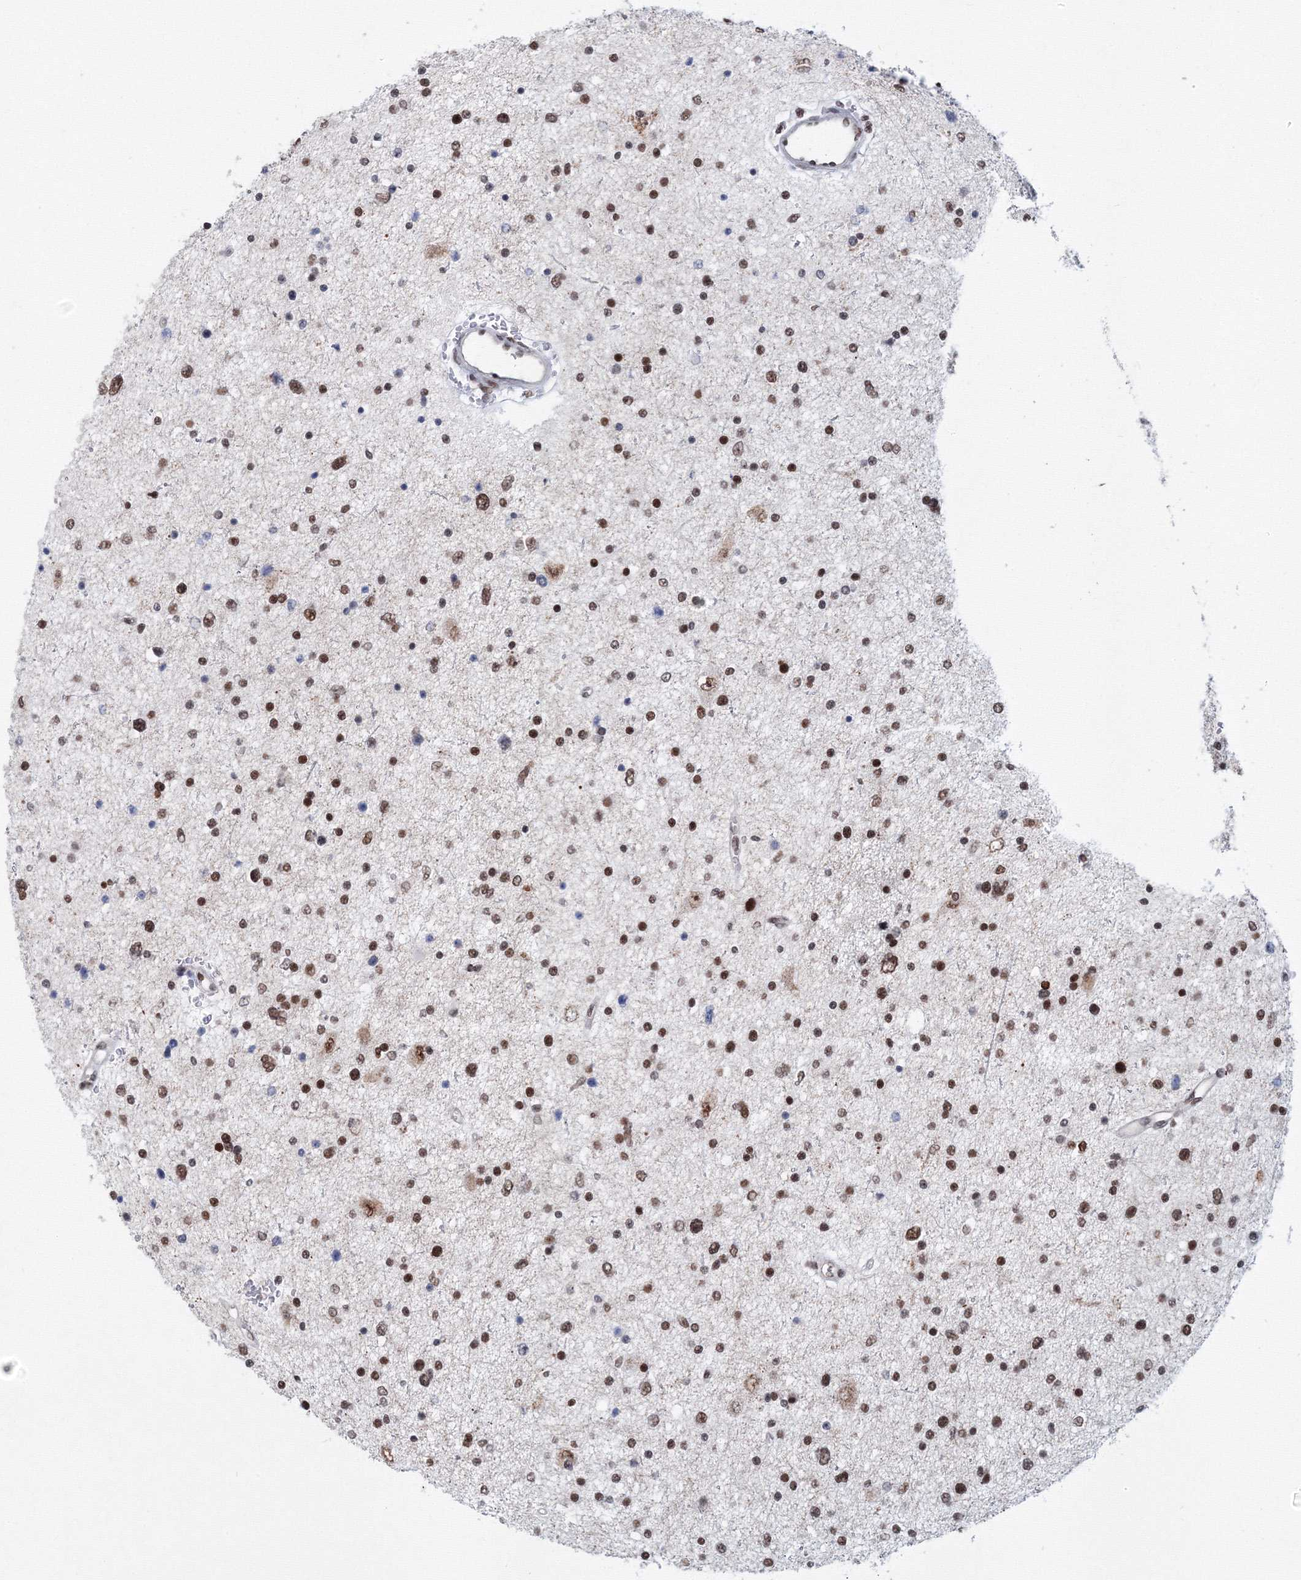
{"staining": {"intensity": "strong", "quantity": ">75%", "location": "nuclear"}, "tissue": "glioma", "cell_type": "Tumor cells", "image_type": "cancer", "snomed": [{"axis": "morphology", "description": "Glioma, malignant, Low grade"}, {"axis": "topography", "description": "Brain"}], "caption": "A micrograph showing strong nuclear expression in about >75% of tumor cells in low-grade glioma (malignant), as visualized by brown immunohistochemical staining.", "gene": "SF3B6", "patient": {"sex": "female", "age": 37}}